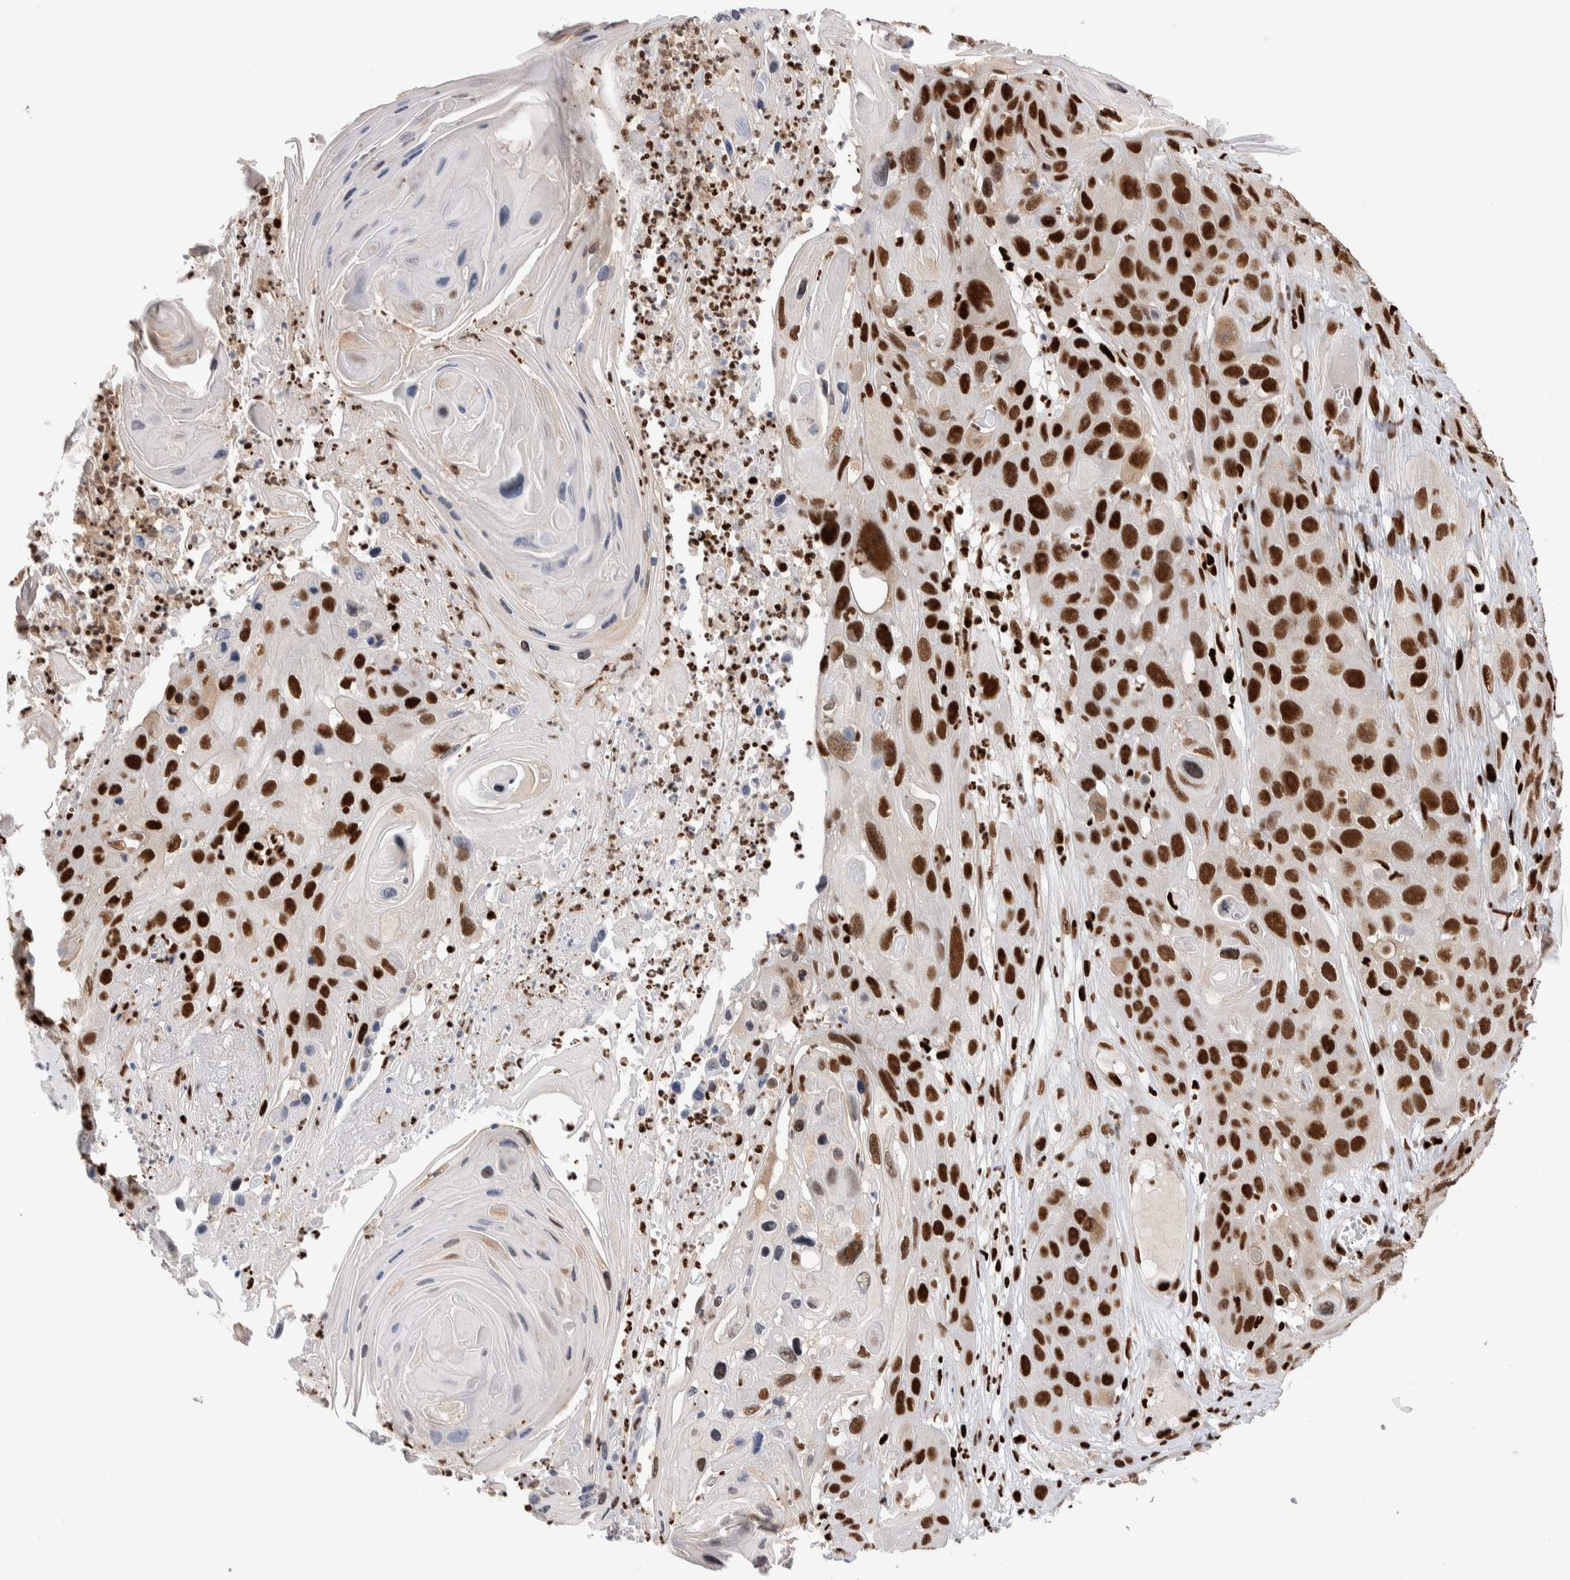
{"staining": {"intensity": "strong", "quantity": ">75%", "location": "nuclear"}, "tissue": "skin cancer", "cell_type": "Tumor cells", "image_type": "cancer", "snomed": [{"axis": "morphology", "description": "Squamous cell carcinoma, NOS"}, {"axis": "topography", "description": "Skin"}], "caption": "About >75% of tumor cells in skin squamous cell carcinoma exhibit strong nuclear protein expression as visualized by brown immunohistochemical staining.", "gene": "RNASEK-C17orf49", "patient": {"sex": "male", "age": 55}}